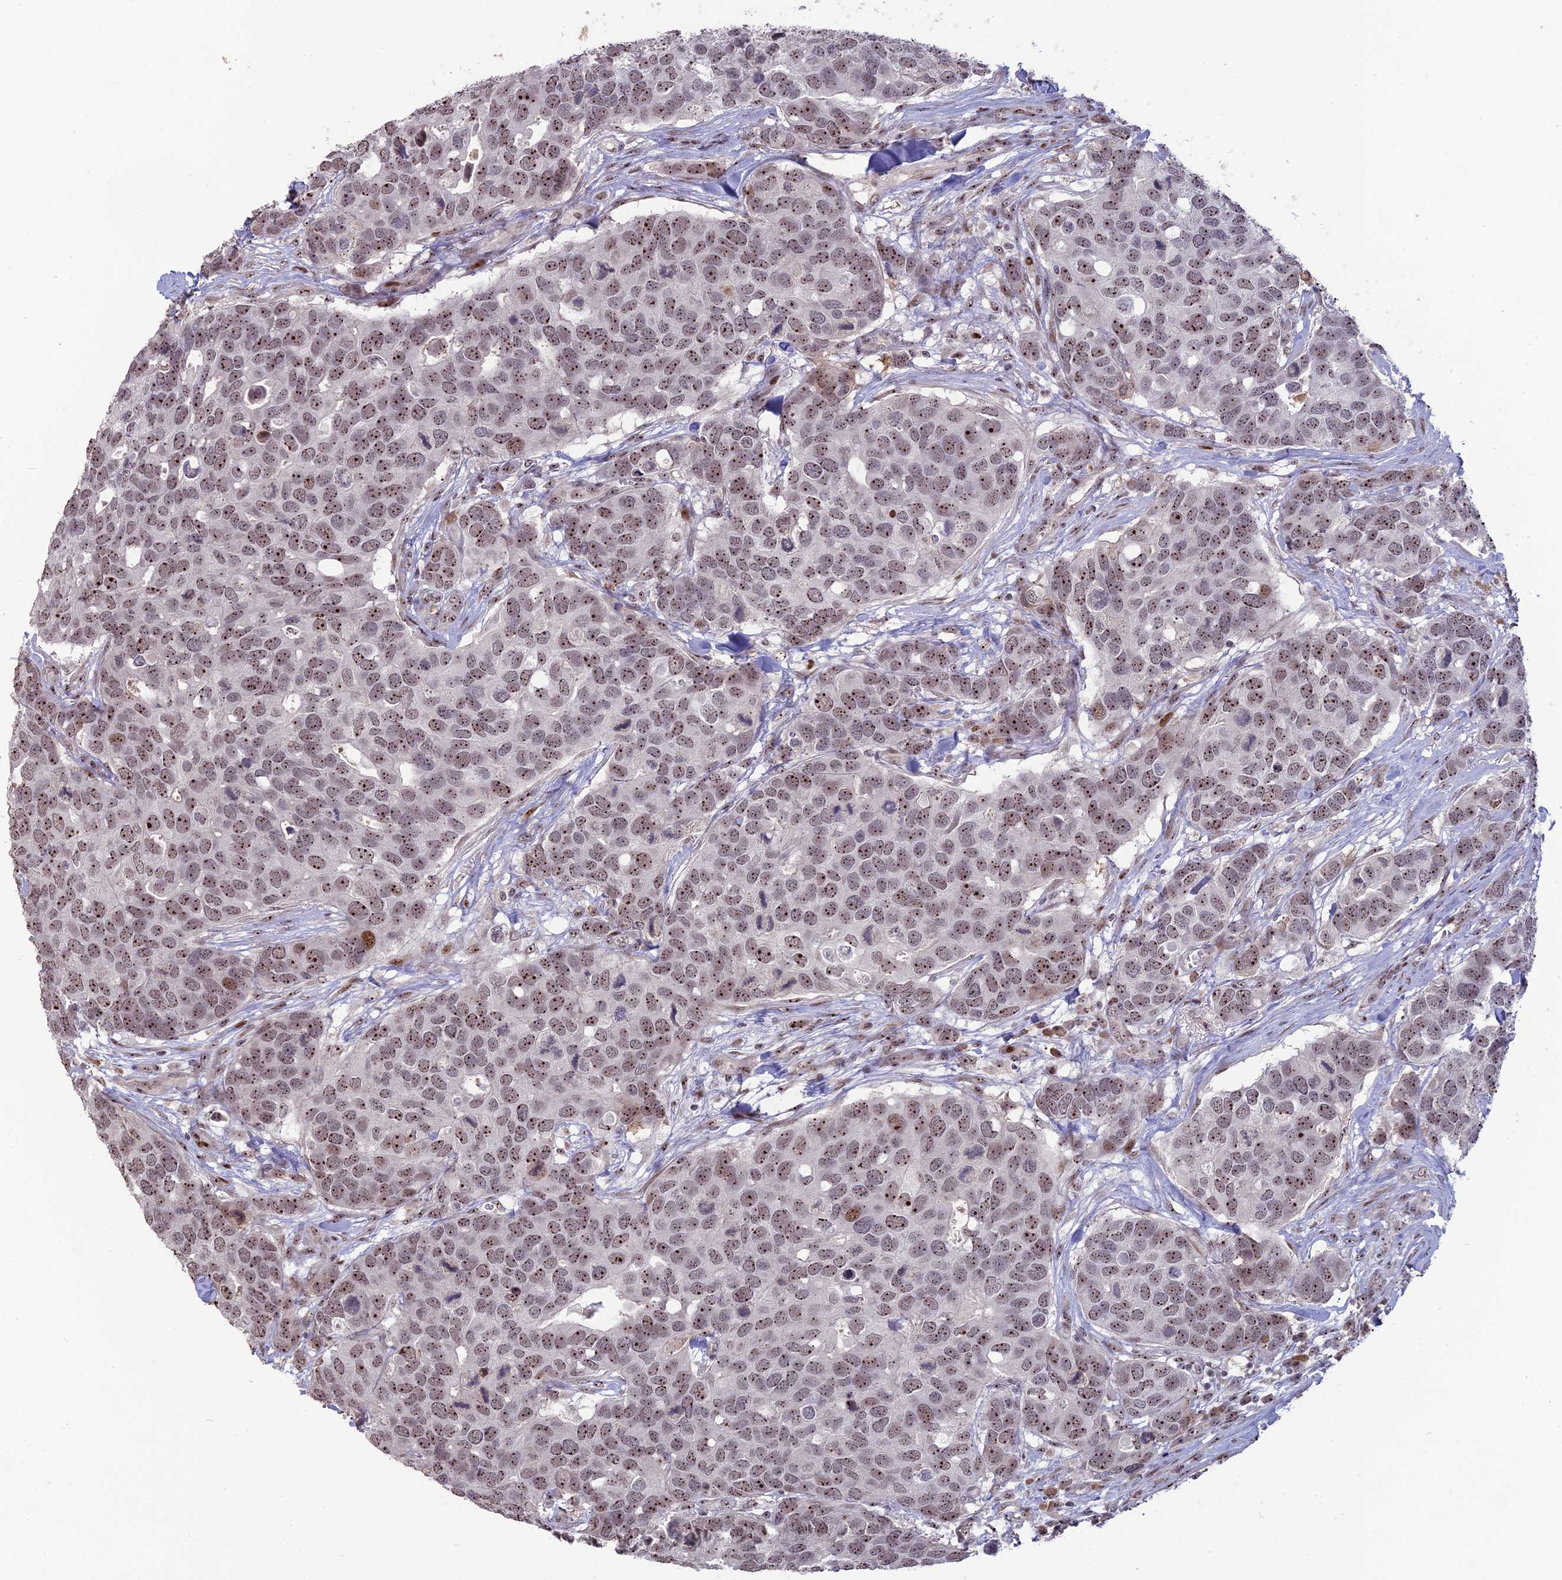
{"staining": {"intensity": "moderate", "quantity": ">75%", "location": "nuclear"}, "tissue": "breast cancer", "cell_type": "Tumor cells", "image_type": "cancer", "snomed": [{"axis": "morphology", "description": "Duct carcinoma"}, {"axis": "topography", "description": "Breast"}], "caption": "IHC image of human breast cancer stained for a protein (brown), which reveals medium levels of moderate nuclear staining in about >75% of tumor cells.", "gene": "FAM131A", "patient": {"sex": "female", "age": 83}}